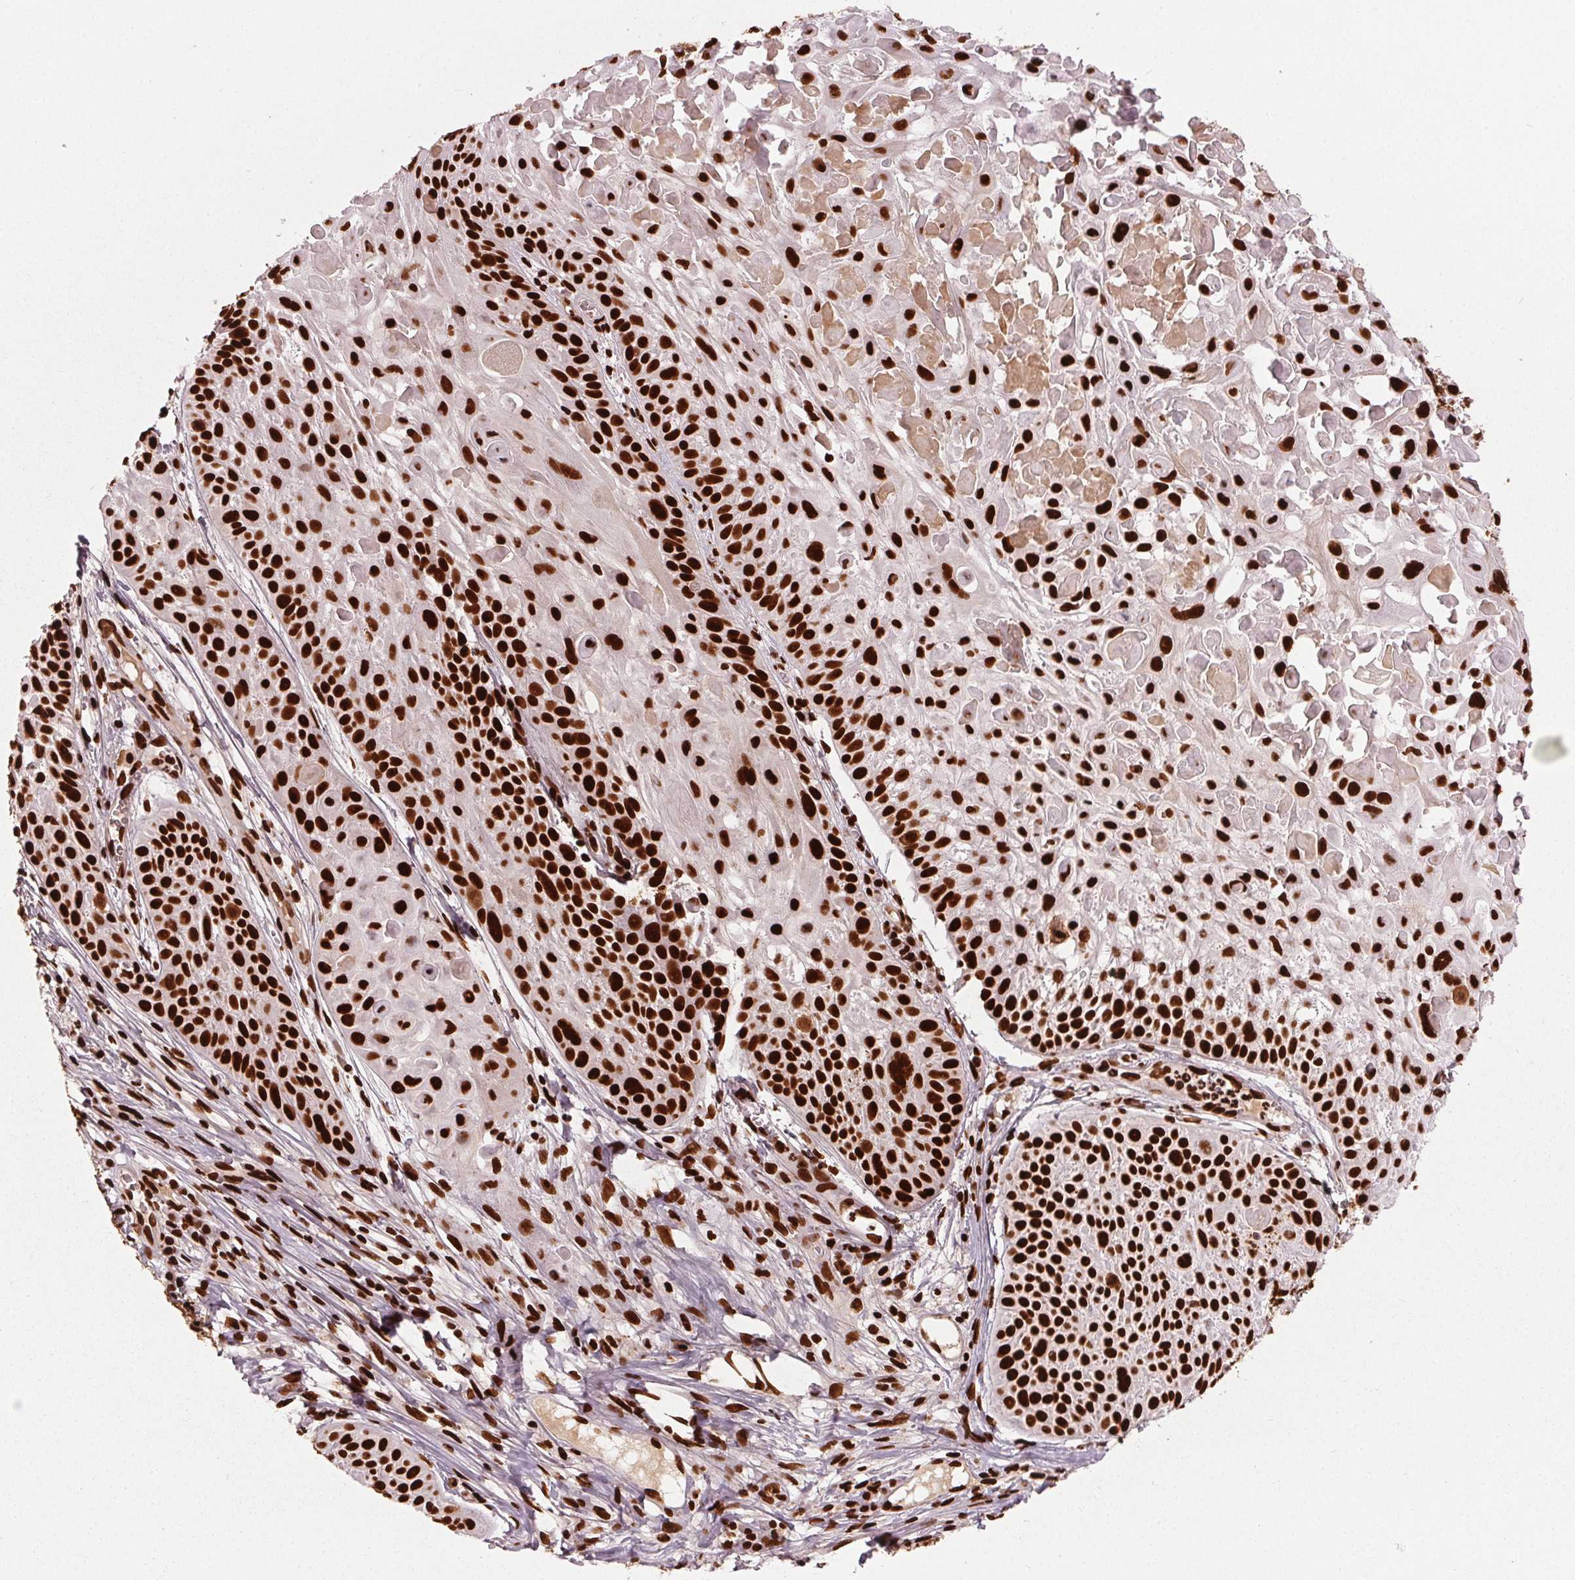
{"staining": {"intensity": "strong", "quantity": ">75%", "location": "nuclear"}, "tissue": "skin cancer", "cell_type": "Tumor cells", "image_type": "cancer", "snomed": [{"axis": "morphology", "description": "Squamous cell carcinoma, NOS"}, {"axis": "topography", "description": "Skin"}, {"axis": "topography", "description": "Anal"}], "caption": "Strong nuclear expression is identified in about >75% of tumor cells in skin cancer (squamous cell carcinoma). (DAB IHC, brown staining for protein, blue staining for nuclei).", "gene": "BRD4", "patient": {"sex": "female", "age": 75}}